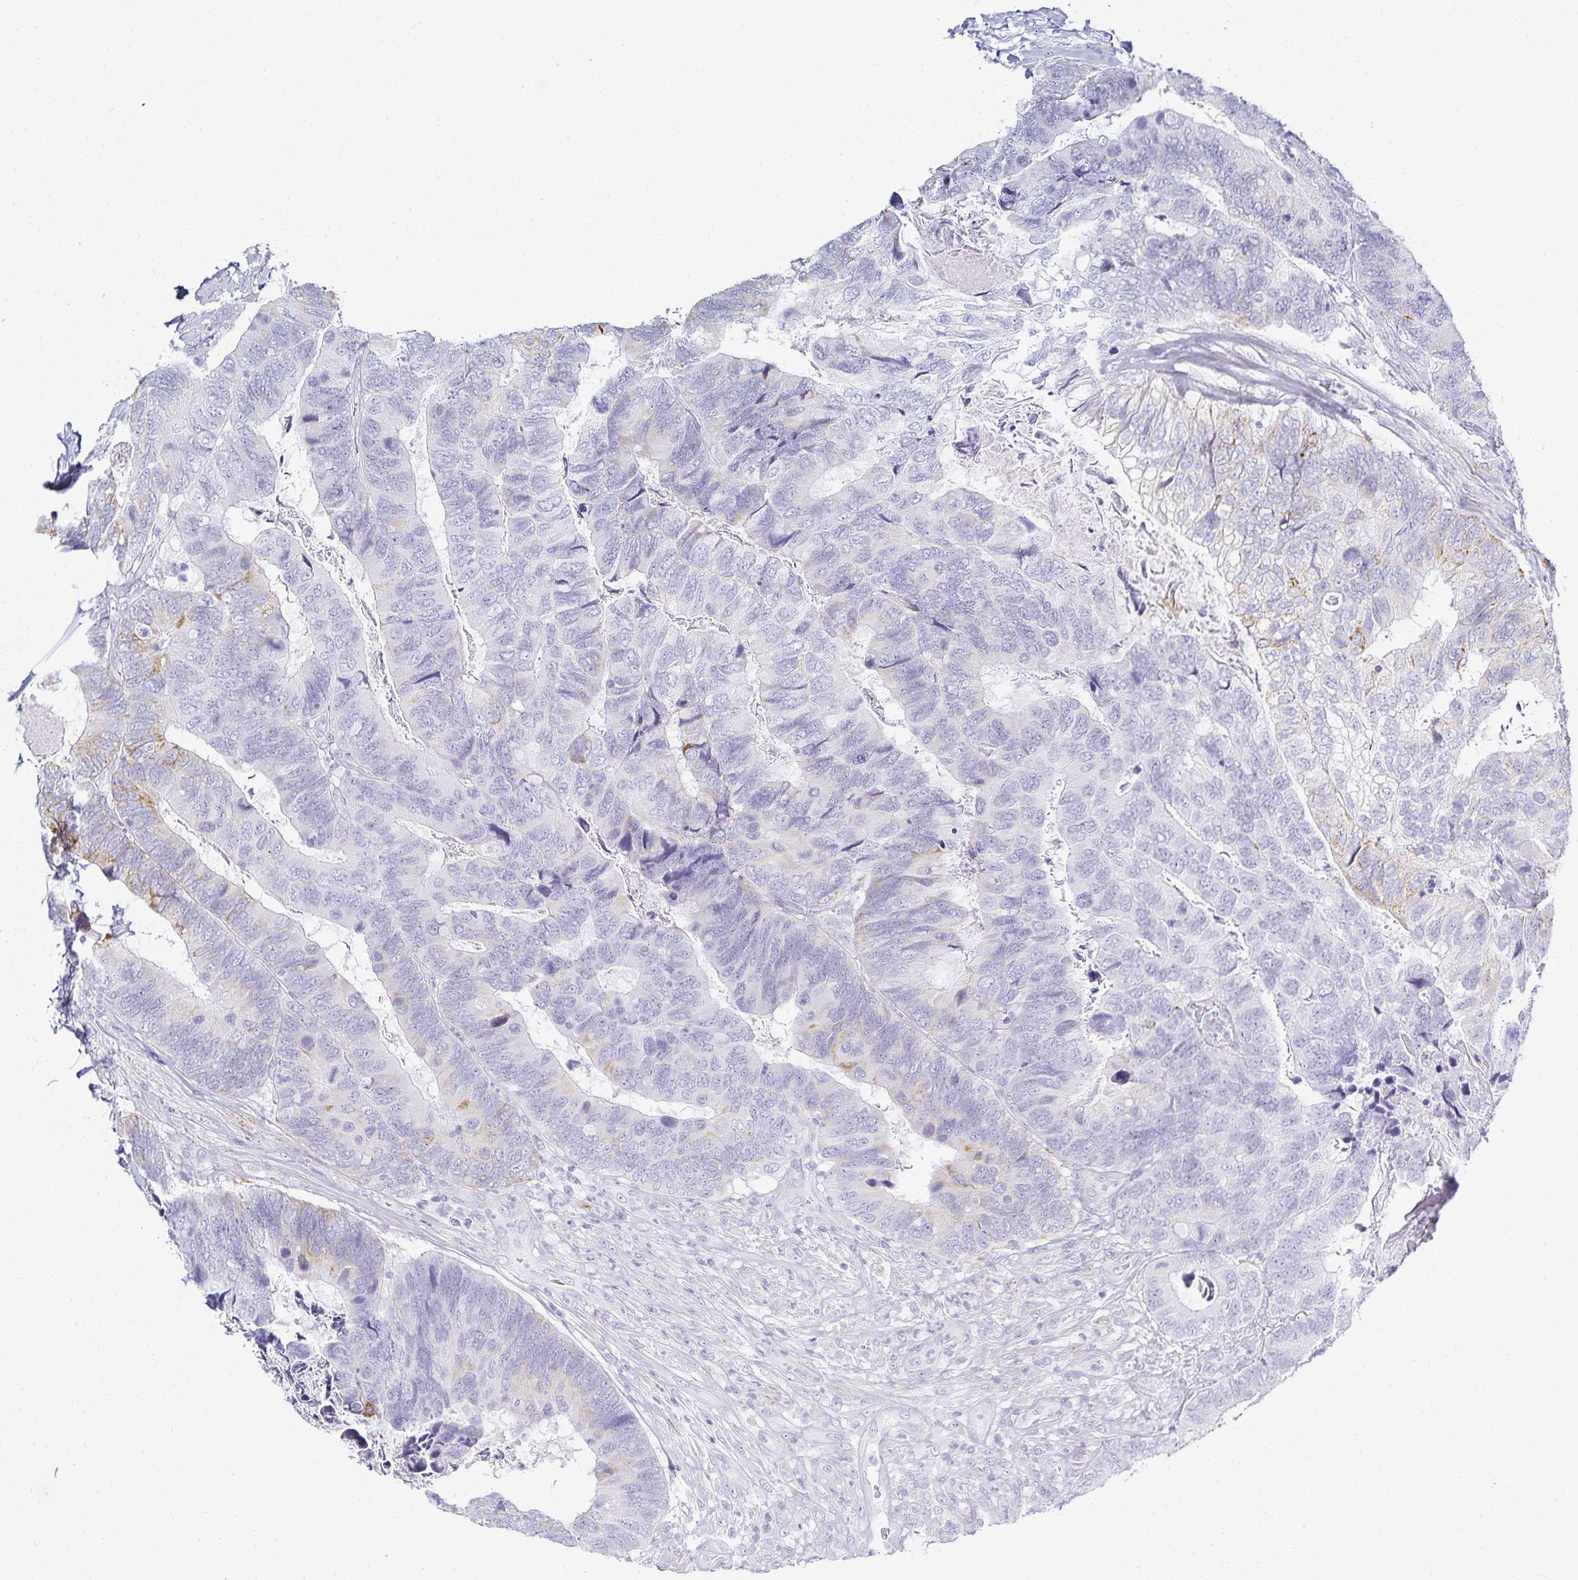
{"staining": {"intensity": "weak", "quantity": "<25%", "location": "cytoplasmic/membranous"}, "tissue": "breast cancer", "cell_type": "Tumor cells", "image_type": "cancer", "snomed": [{"axis": "morphology", "description": "Lobular carcinoma"}, {"axis": "topography", "description": "Breast"}], "caption": "Lobular carcinoma (breast) was stained to show a protein in brown. There is no significant staining in tumor cells.", "gene": "GP2", "patient": {"sex": "female", "age": 59}}